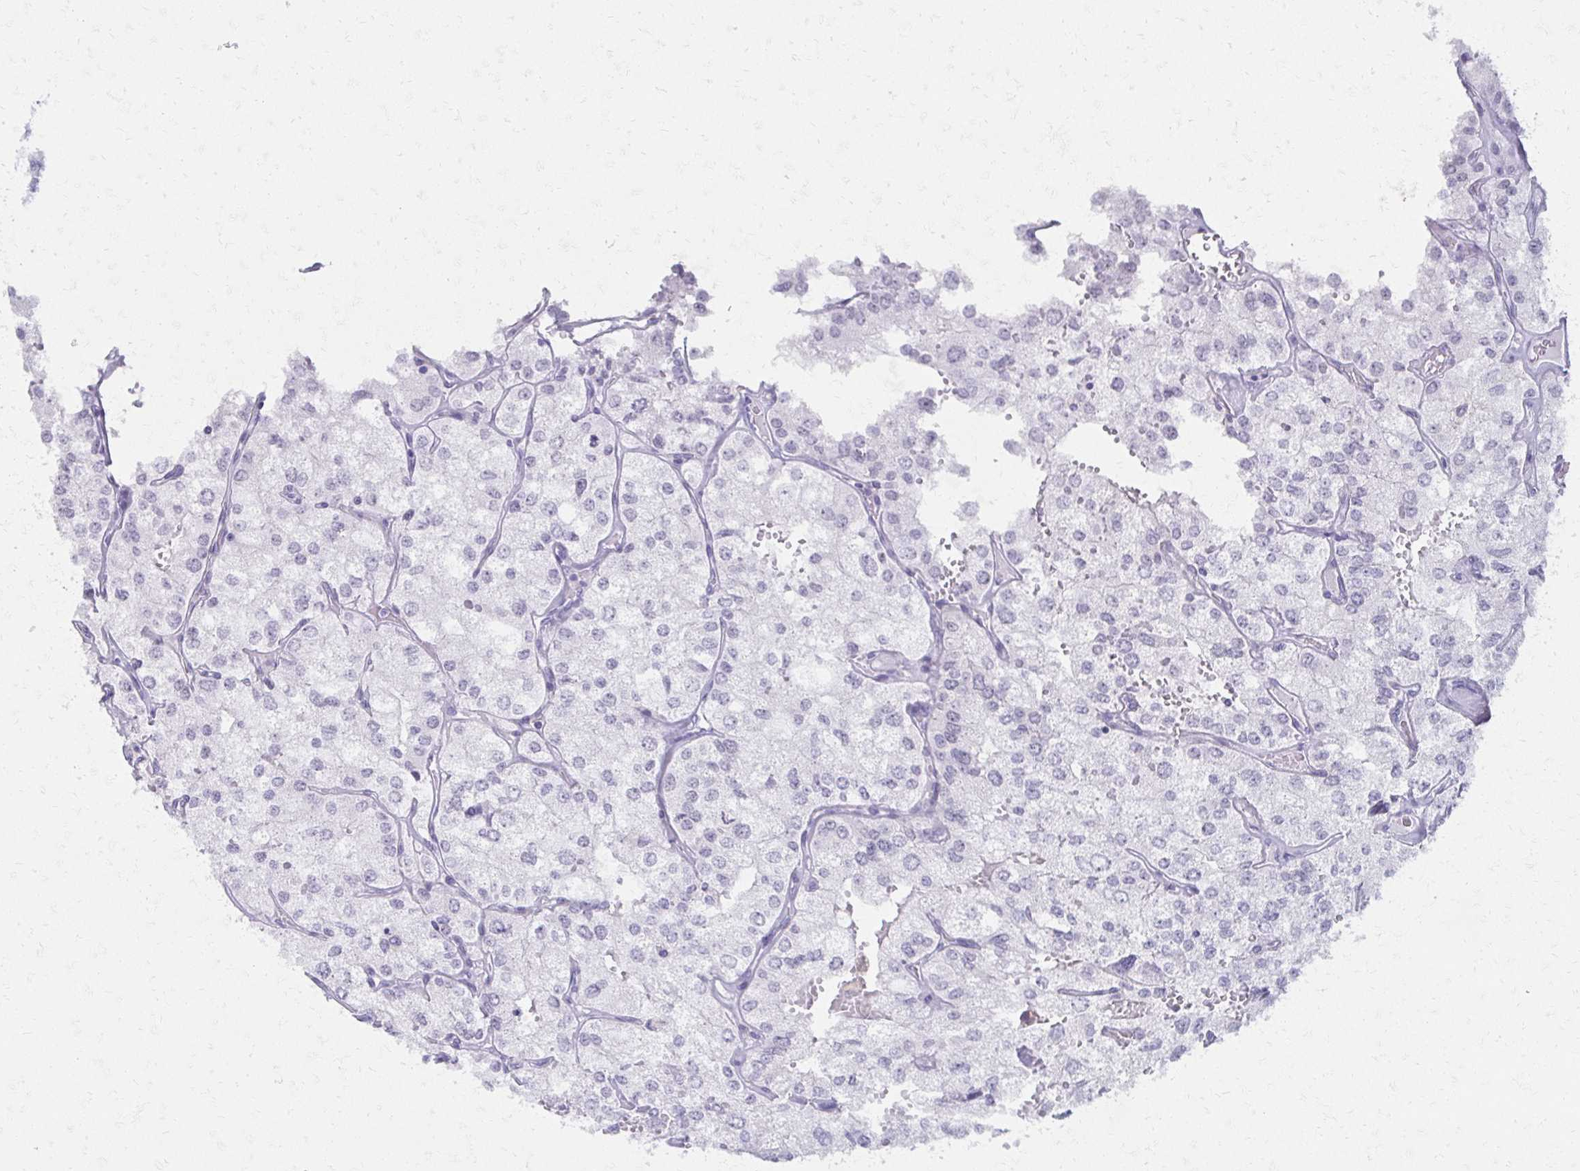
{"staining": {"intensity": "negative", "quantity": "none", "location": "none"}, "tissue": "renal cancer", "cell_type": "Tumor cells", "image_type": "cancer", "snomed": [{"axis": "morphology", "description": "Adenocarcinoma, NOS"}, {"axis": "topography", "description": "Kidney"}], "caption": "This is an IHC photomicrograph of human renal adenocarcinoma. There is no expression in tumor cells.", "gene": "MORC4", "patient": {"sex": "female", "age": 70}}